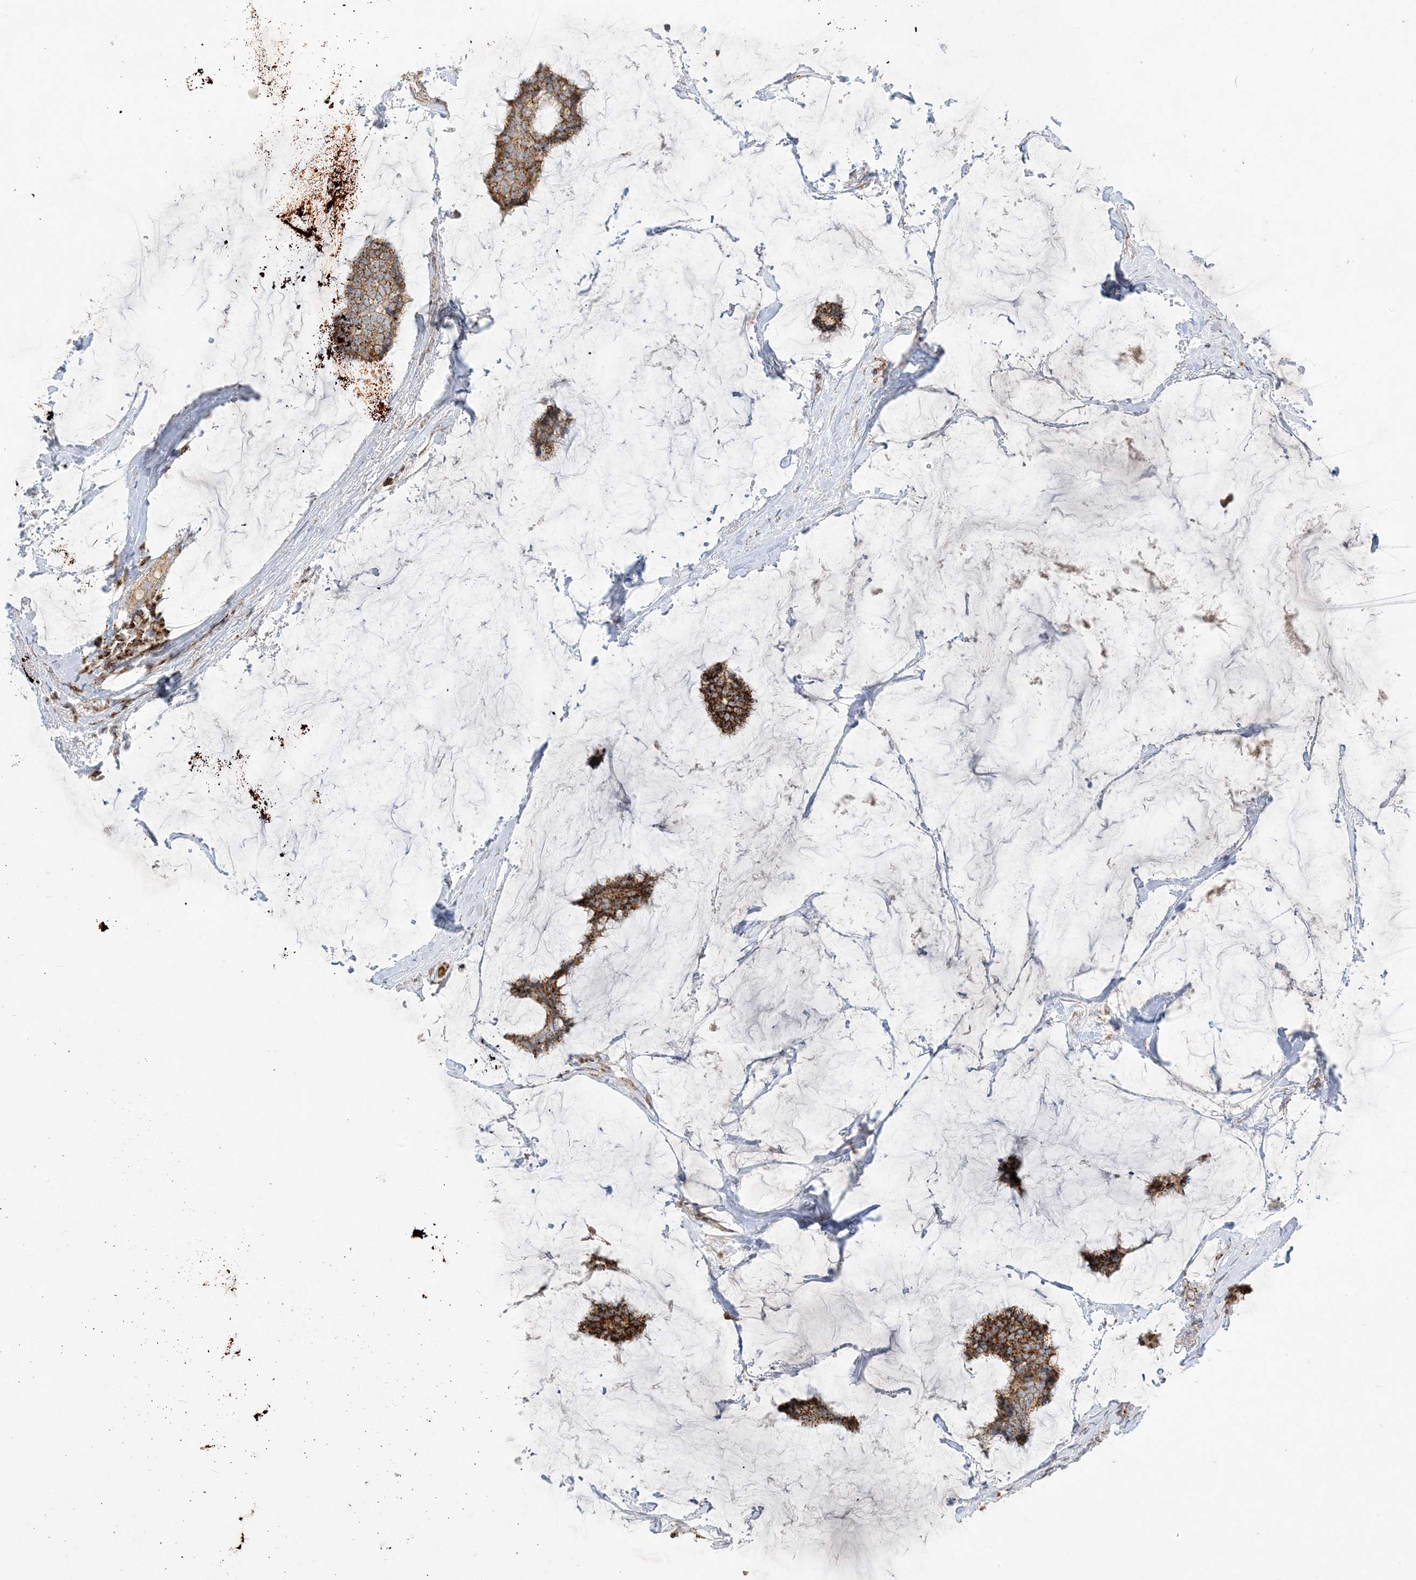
{"staining": {"intensity": "strong", "quantity": ">75%", "location": "cytoplasmic/membranous"}, "tissue": "breast cancer", "cell_type": "Tumor cells", "image_type": "cancer", "snomed": [{"axis": "morphology", "description": "Duct carcinoma"}, {"axis": "topography", "description": "Breast"}], "caption": "Protein expression analysis of human breast cancer reveals strong cytoplasmic/membranous staining in about >75% of tumor cells.", "gene": "NDUFAF3", "patient": {"sex": "female", "age": 93}}